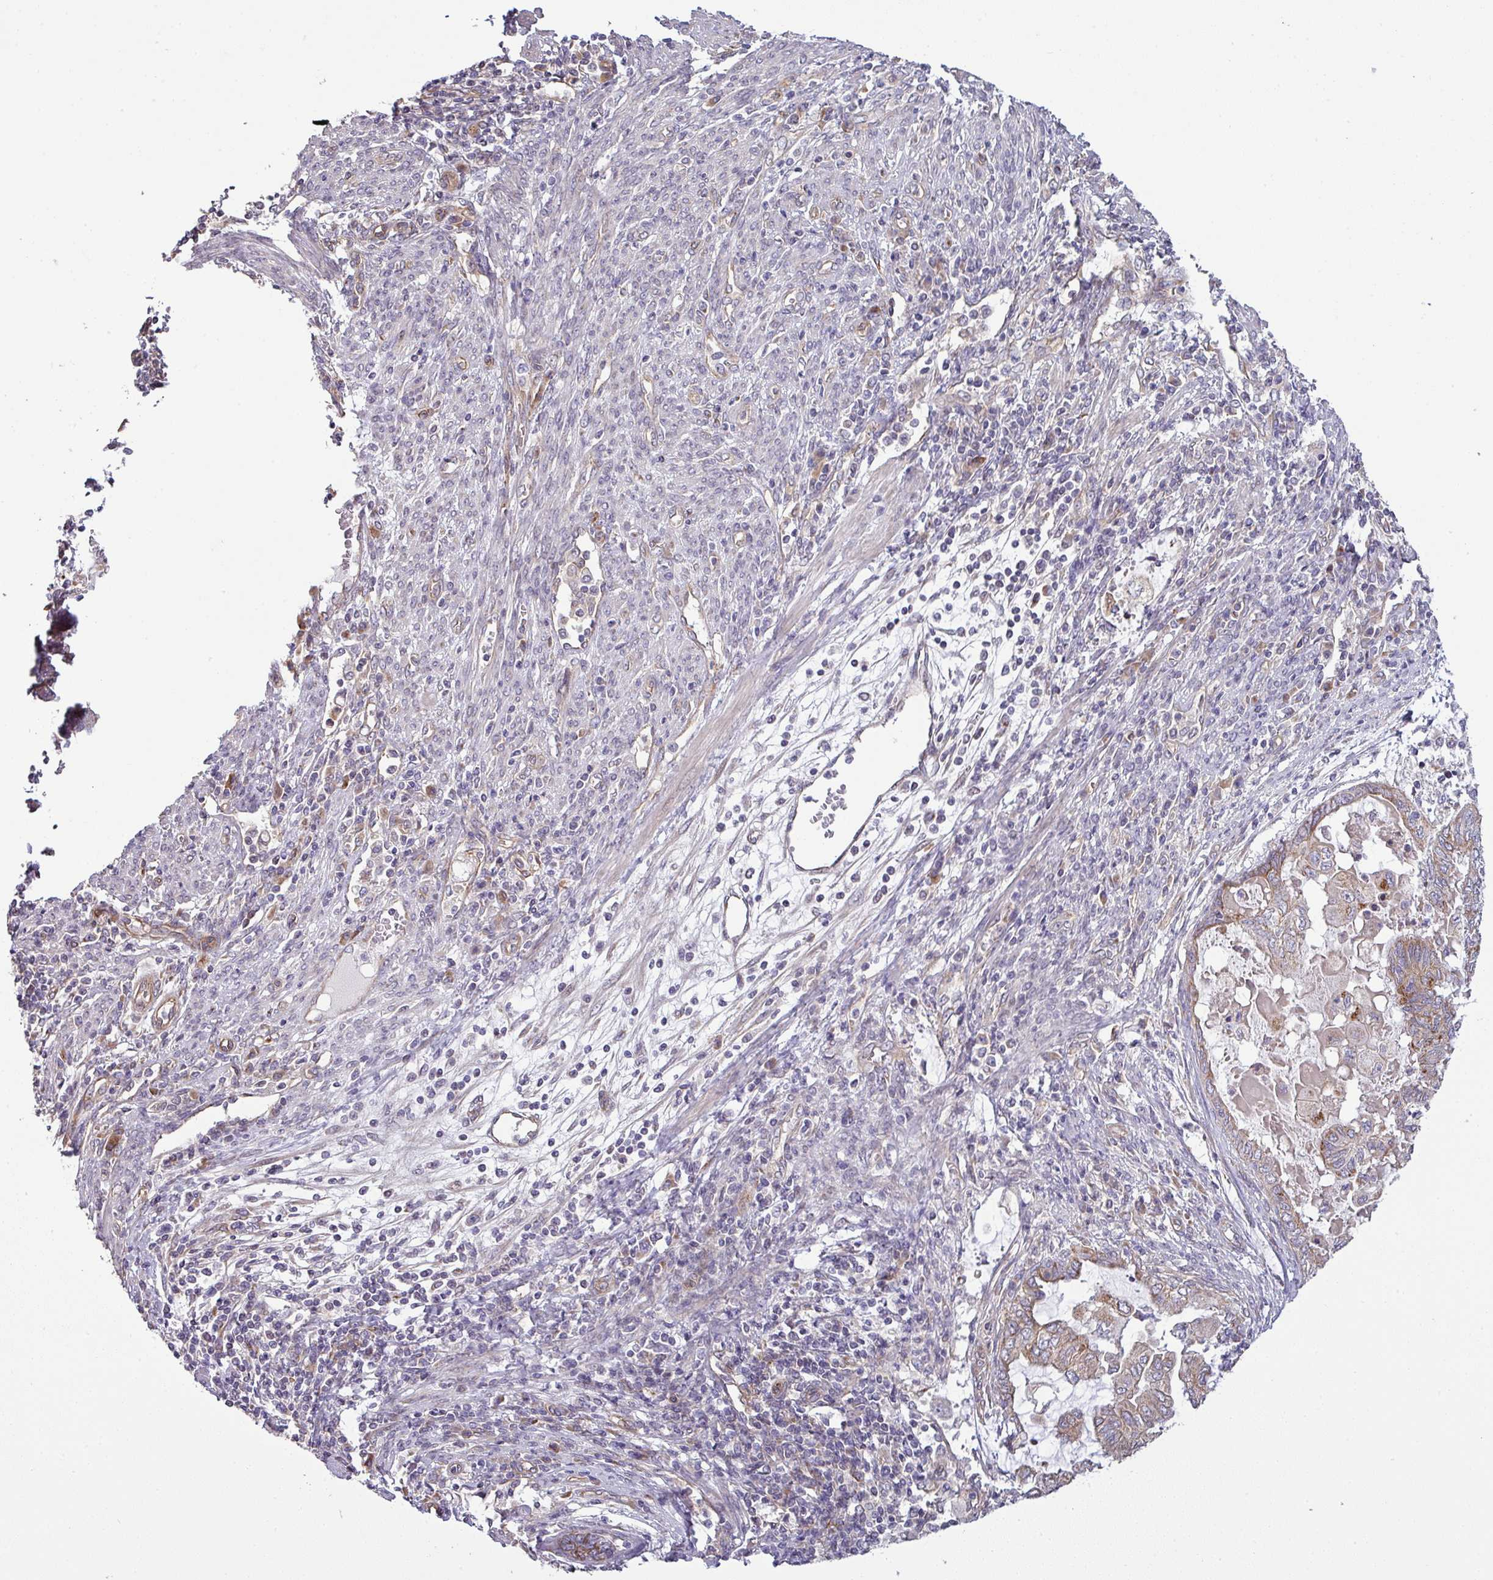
{"staining": {"intensity": "moderate", "quantity": ">75%", "location": "cytoplasmic/membranous"}, "tissue": "endometrial cancer", "cell_type": "Tumor cells", "image_type": "cancer", "snomed": [{"axis": "morphology", "description": "Adenocarcinoma, NOS"}, {"axis": "topography", "description": "Uterus"}, {"axis": "topography", "description": "Endometrium"}], "caption": "A brown stain highlights moderate cytoplasmic/membranous positivity of a protein in human endometrial cancer (adenocarcinoma) tumor cells.", "gene": "TIMMDC1", "patient": {"sex": "female", "age": 70}}